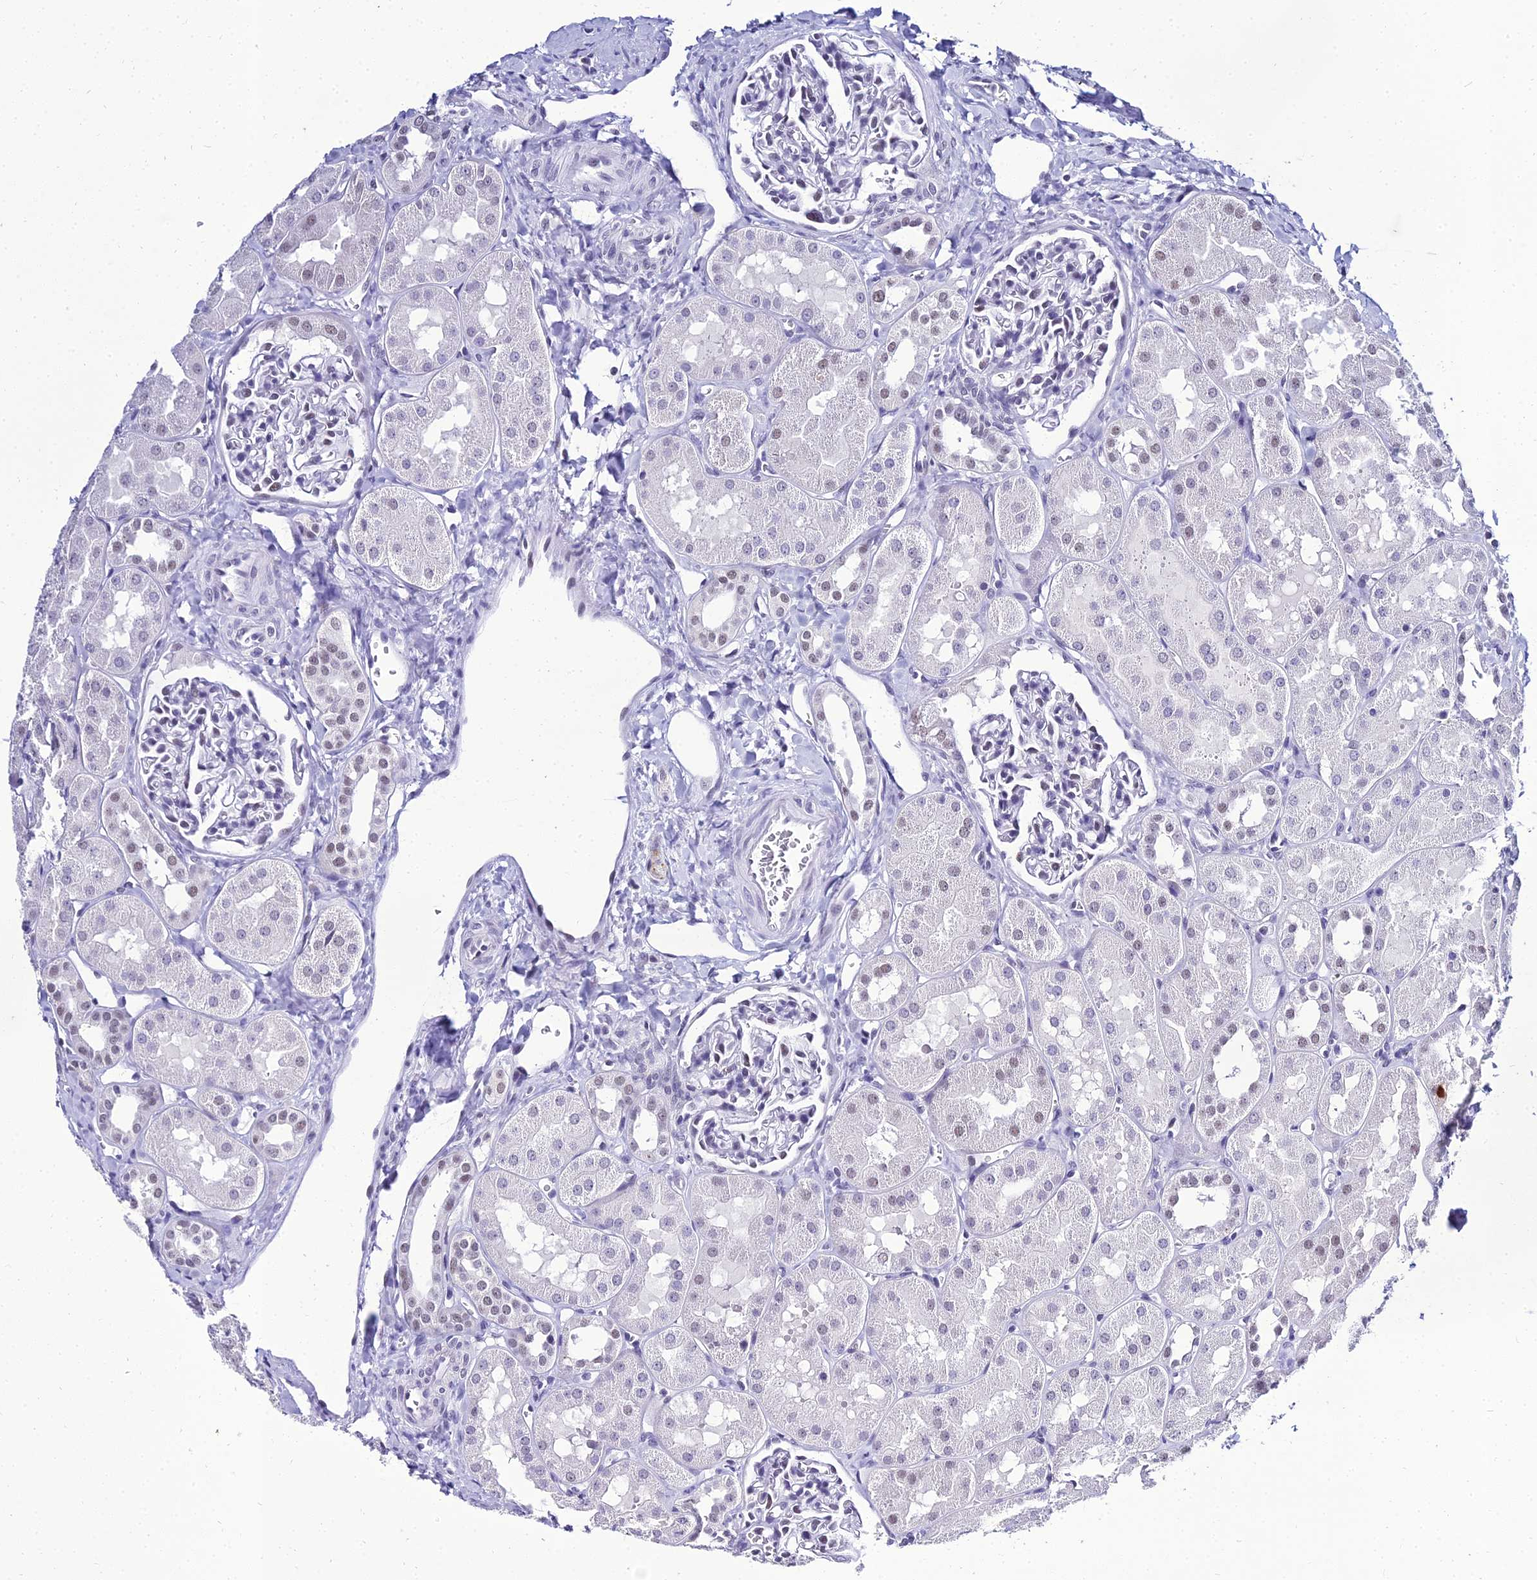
{"staining": {"intensity": "negative", "quantity": "none", "location": "none"}, "tissue": "kidney", "cell_type": "Cells in glomeruli", "image_type": "normal", "snomed": [{"axis": "morphology", "description": "Normal tissue, NOS"}, {"axis": "topography", "description": "Kidney"}, {"axis": "topography", "description": "Urinary bladder"}], "caption": "Immunohistochemical staining of unremarkable kidney demonstrates no significant positivity in cells in glomeruli.", "gene": "PPP4R2", "patient": {"sex": "male", "age": 16}}